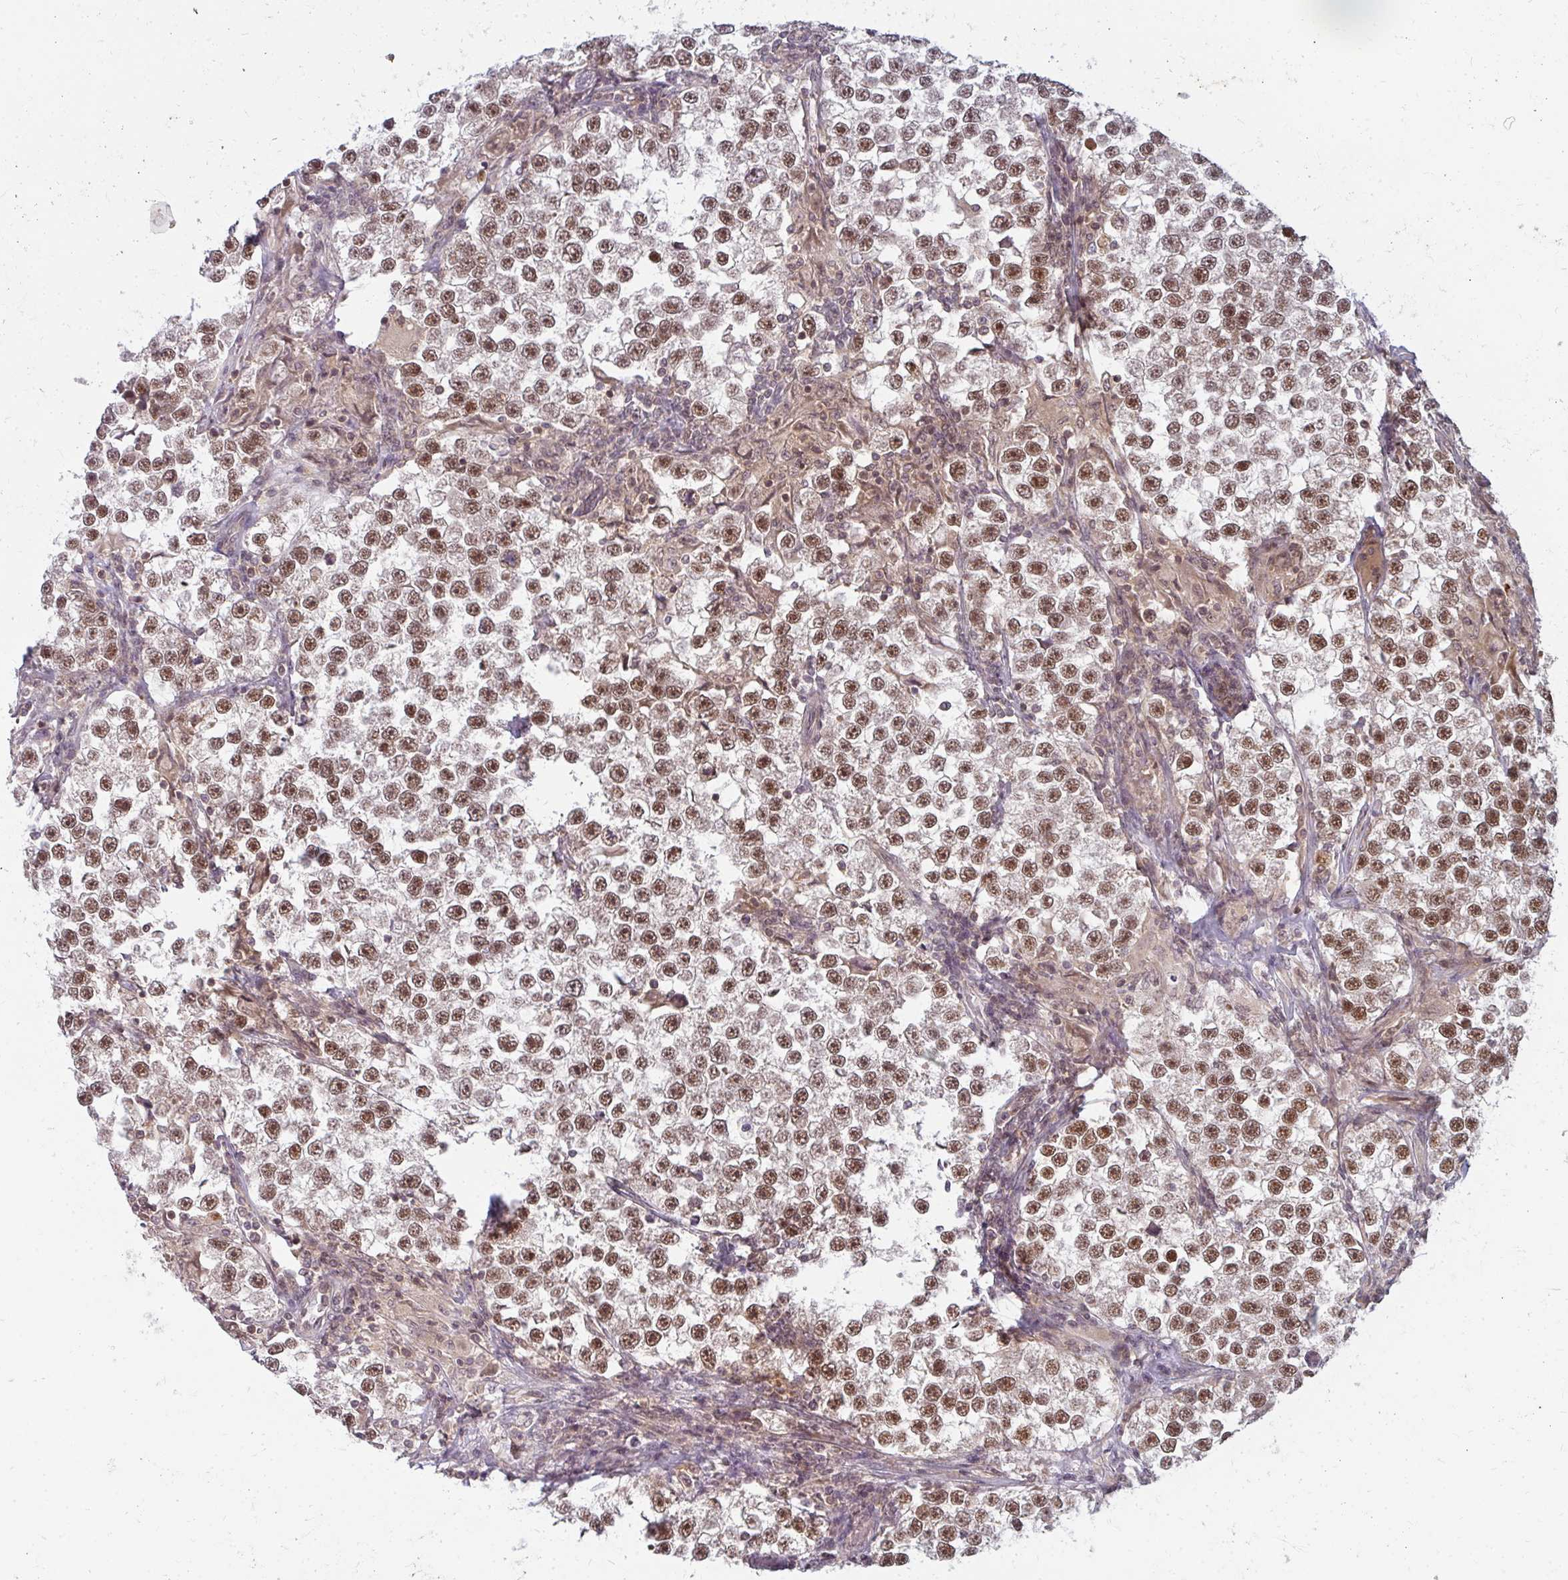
{"staining": {"intensity": "moderate", "quantity": ">75%", "location": "nuclear"}, "tissue": "testis cancer", "cell_type": "Tumor cells", "image_type": "cancer", "snomed": [{"axis": "morphology", "description": "Seminoma, NOS"}, {"axis": "topography", "description": "Testis"}], "caption": "High-power microscopy captured an immunohistochemistry (IHC) photomicrograph of testis seminoma, revealing moderate nuclear staining in approximately >75% of tumor cells. (brown staining indicates protein expression, while blue staining denotes nuclei).", "gene": "GTF3C6", "patient": {"sex": "male", "age": 46}}